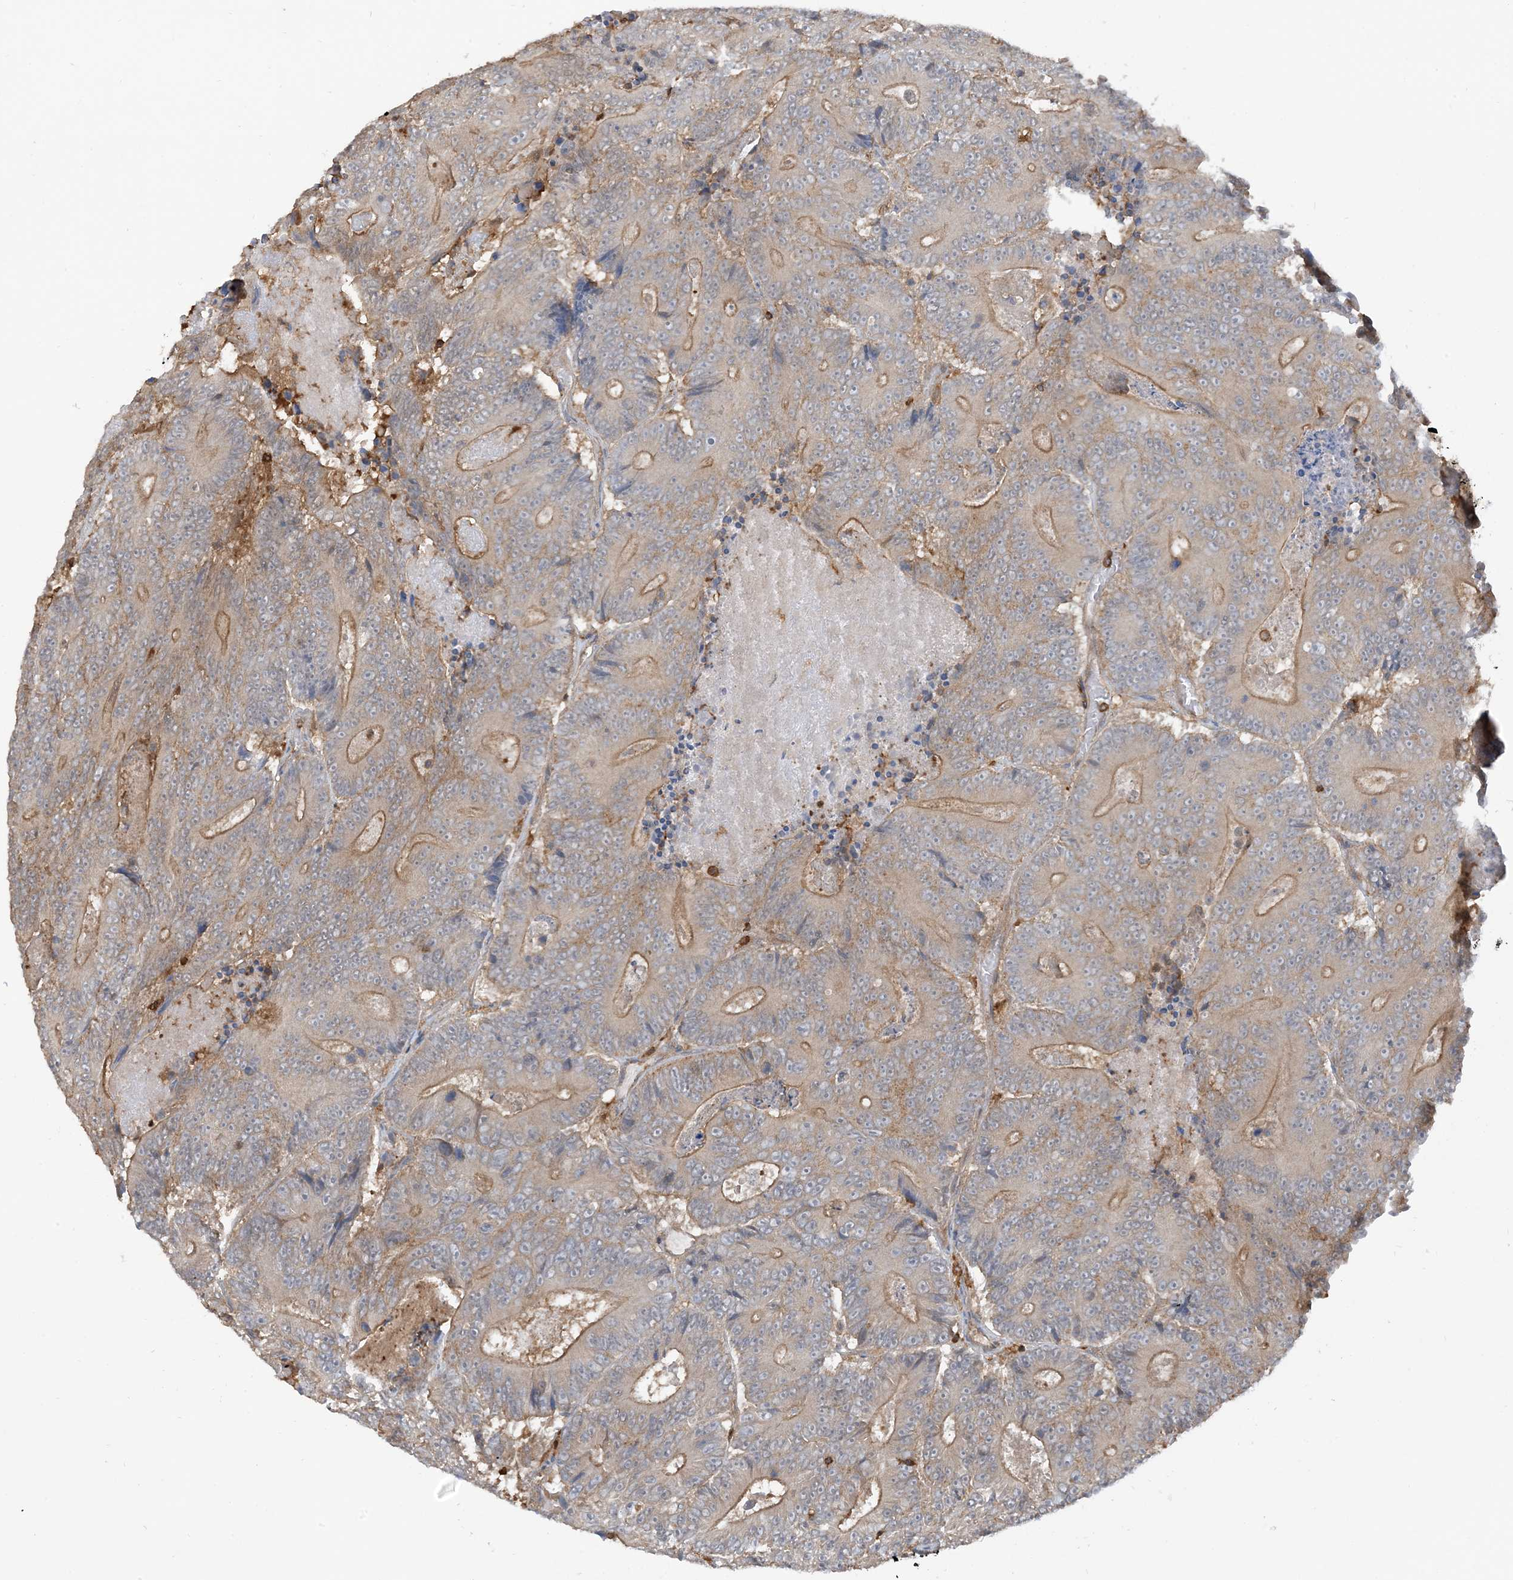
{"staining": {"intensity": "moderate", "quantity": "<25%", "location": "cytoplasmic/membranous"}, "tissue": "colorectal cancer", "cell_type": "Tumor cells", "image_type": "cancer", "snomed": [{"axis": "morphology", "description": "Adenocarcinoma, NOS"}, {"axis": "topography", "description": "Colon"}], "caption": "IHC (DAB (3,3'-diaminobenzidine)) staining of human colorectal cancer (adenocarcinoma) demonstrates moderate cytoplasmic/membranous protein expression in about <25% of tumor cells.", "gene": "CAPZB", "patient": {"sex": "male", "age": 83}}